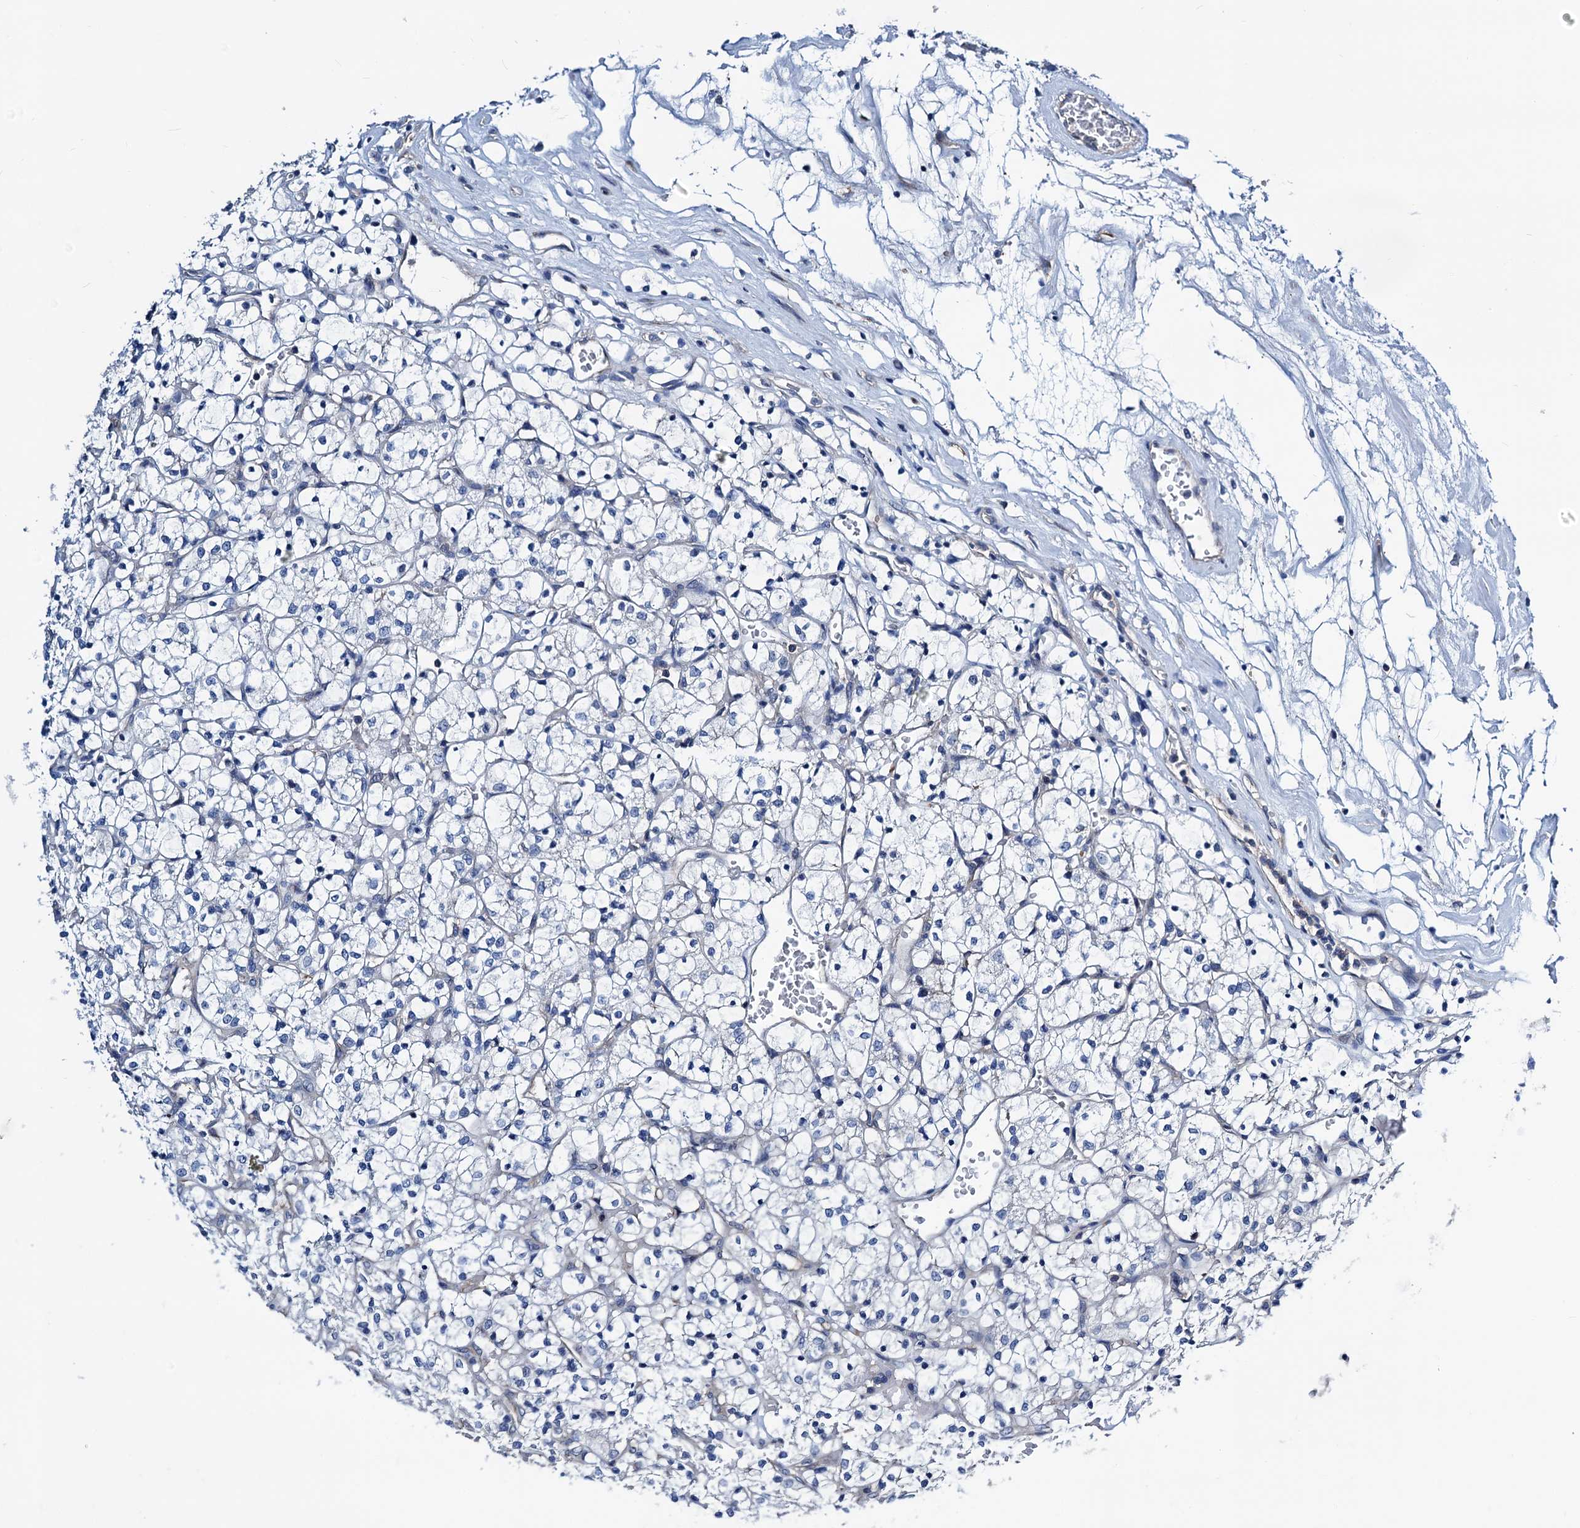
{"staining": {"intensity": "negative", "quantity": "none", "location": "none"}, "tissue": "renal cancer", "cell_type": "Tumor cells", "image_type": "cancer", "snomed": [{"axis": "morphology", "description": "Adenocarcinoma, NOS"}, {"axis": "topography", "description": "Kidney"}], "caption": "Tumor cells show no significant protein expression in renal adenocarcinoma.", "gene": "GCOM1", "patient": {"sex": "female", "age": 69}}